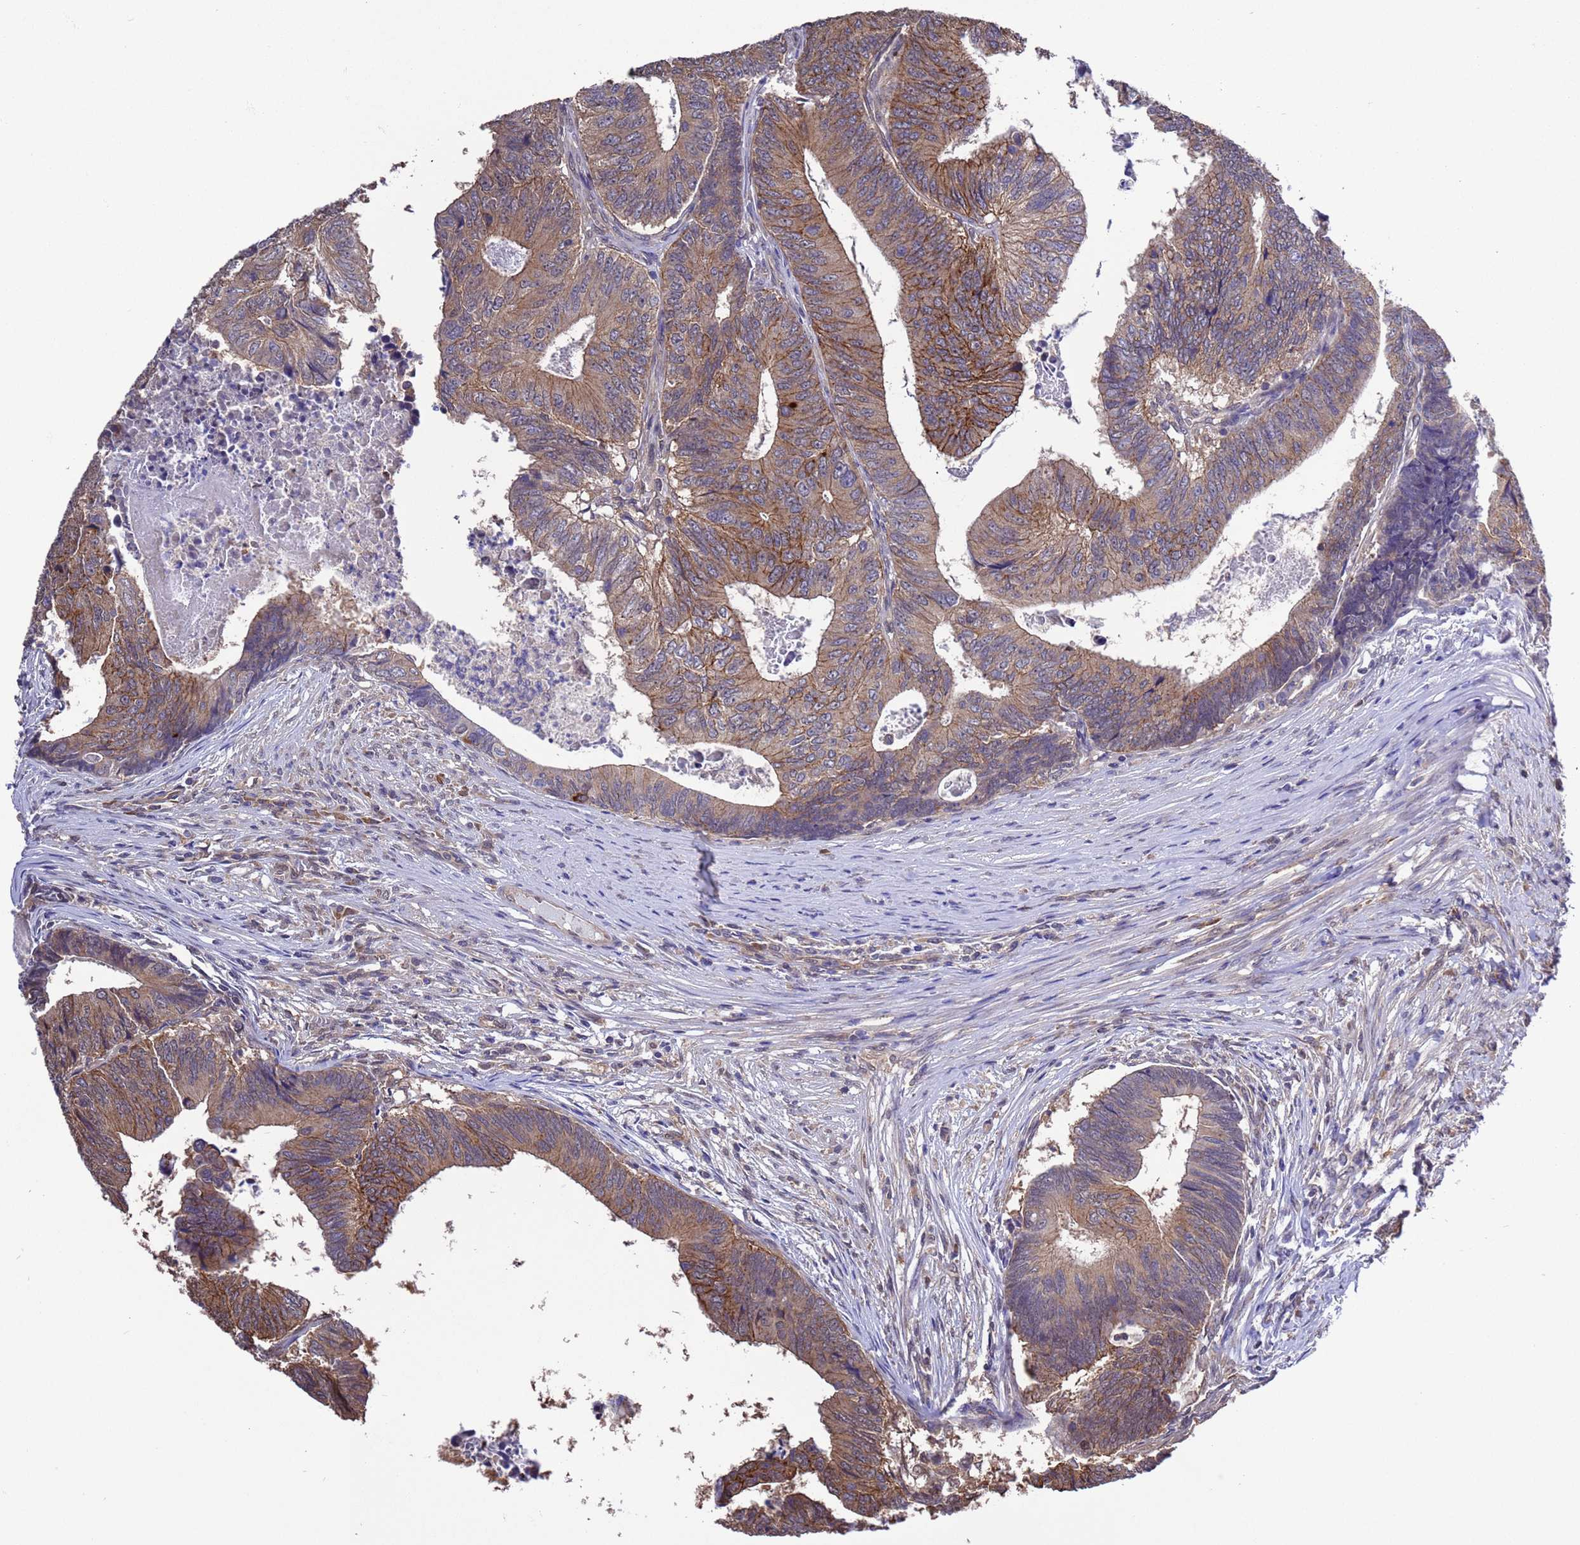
{"staining": {"intensity": "moderate", "quantity": ">75%", "location": "cytoplasmic/membranous"}, "tissue": "colorectal cancer", "cell_type": "Tumor cells", "image_type": "cancer", "snomed": [{"axis": "morphology", "description": "Adenocarcinoma, NOS"}, {"axis": "topography", "description": "Colon"}], "caption": "Immunohistochemical staining of colorectal cancer (adenocarcinoma) displays moderate cytoplasmic/membranous protein positivity in approximately >75% of tumor cells. The staining was performed using DAB to visualize the protein expression in brown, while the nuclei were stained in blue with hematoxylin (Magnification: 20x).", "gene": "ZFP69B", "patient": {"sex": "female", "age": 67}}